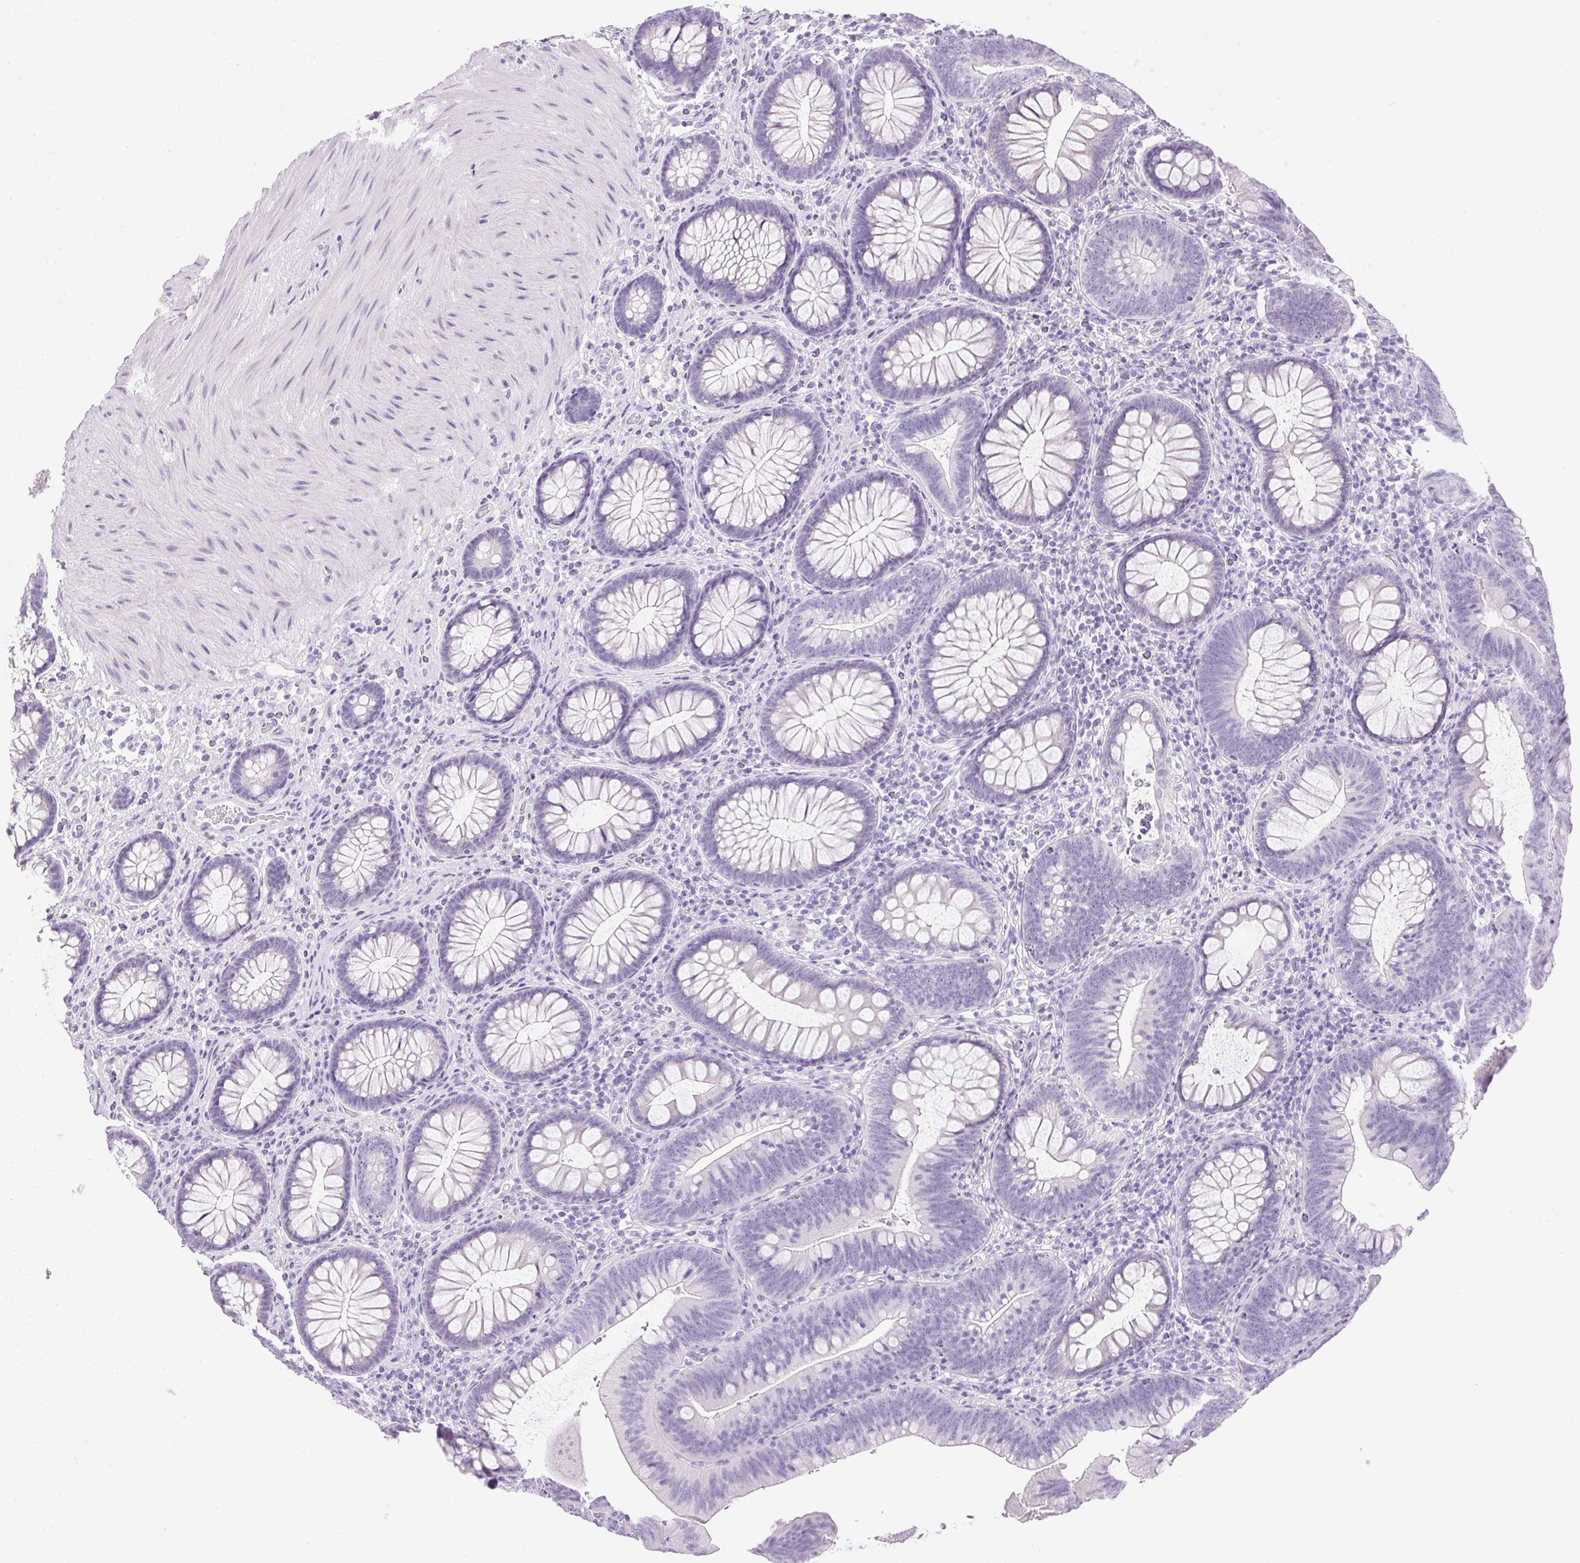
{"staining": {"intensity": "negative", "quantity": "none", "location": "none"}, "tissue": "colon", "cell_type": "Endothelial cells", "image_type": "normal", "snomed": [{"axis": "morphology", "description": "Normal tissue, NOS"}, {"axis": "morphology", "description": "Adenoma, NOS"}, {"axis": "topography", "description": "Soft tissue"}, {"axis": "topography", "description": "Colon"}], "caption": "Immunohistochemistry of unremarkable human colon displays no positivity in endothelial cells.", "gene": "ATP6V0A4", "patient": {"sex": "male", "age": 47}}